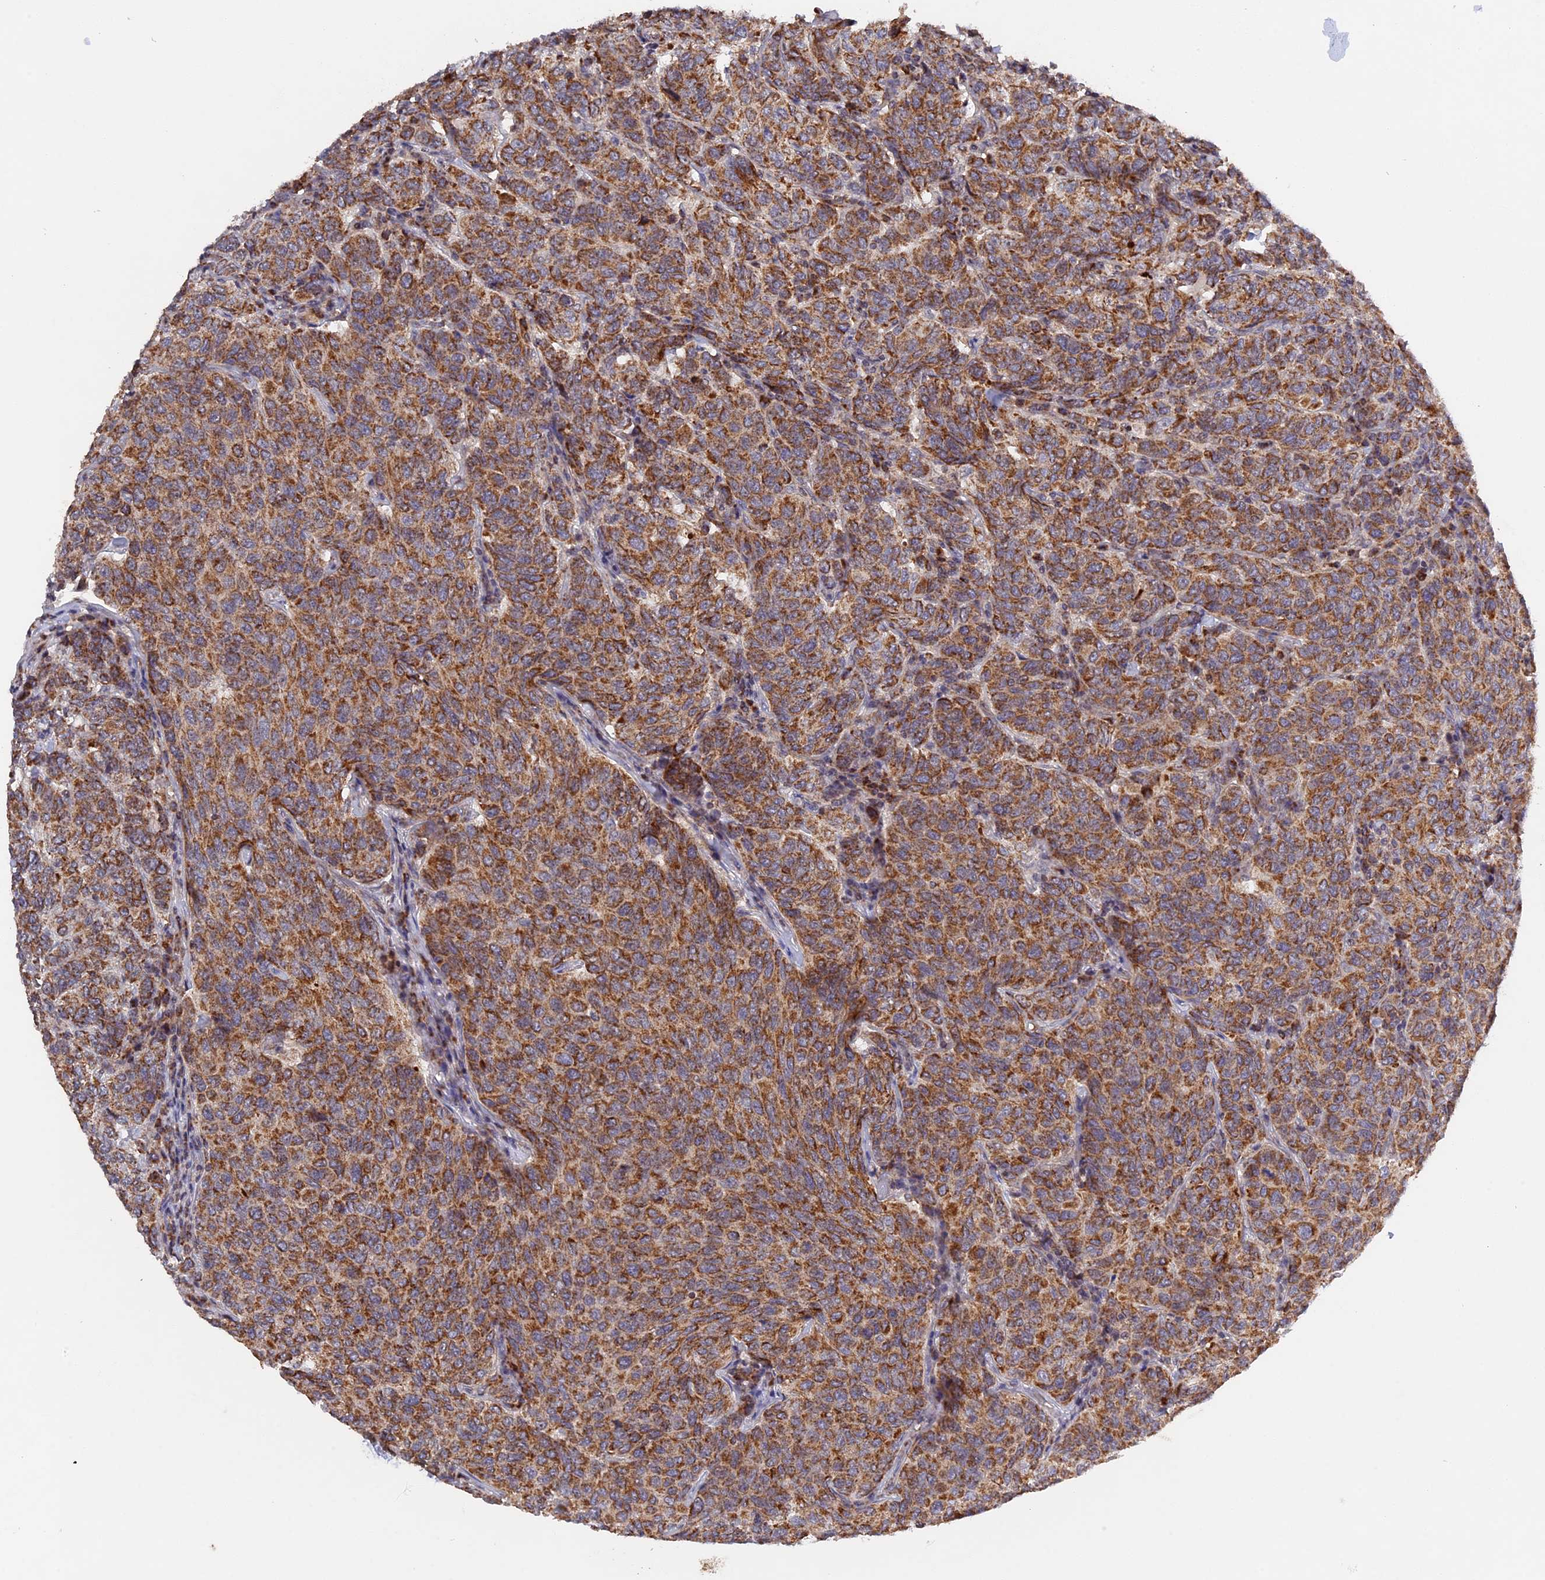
{"staining": {"intensity": "moderate", "quantity": ">75%", "location": "cytoplasmic/membranous"}, "tissue": "breast cancer", "cell_type": "Tumor cells", "image_type": "cancer", "snomed": [{"axis": "morphology", "description": "Duct carcinoma"}, {"axis": "topography", "description": "Breast"}], "caption": "Protein expression analysis of human breast cancer reveals moderate cytoplasmic/membranous staining in approximately >75% of tumor cells.", "gene": "MPV17L", "patient": {"sex": "female", "age": 55}}